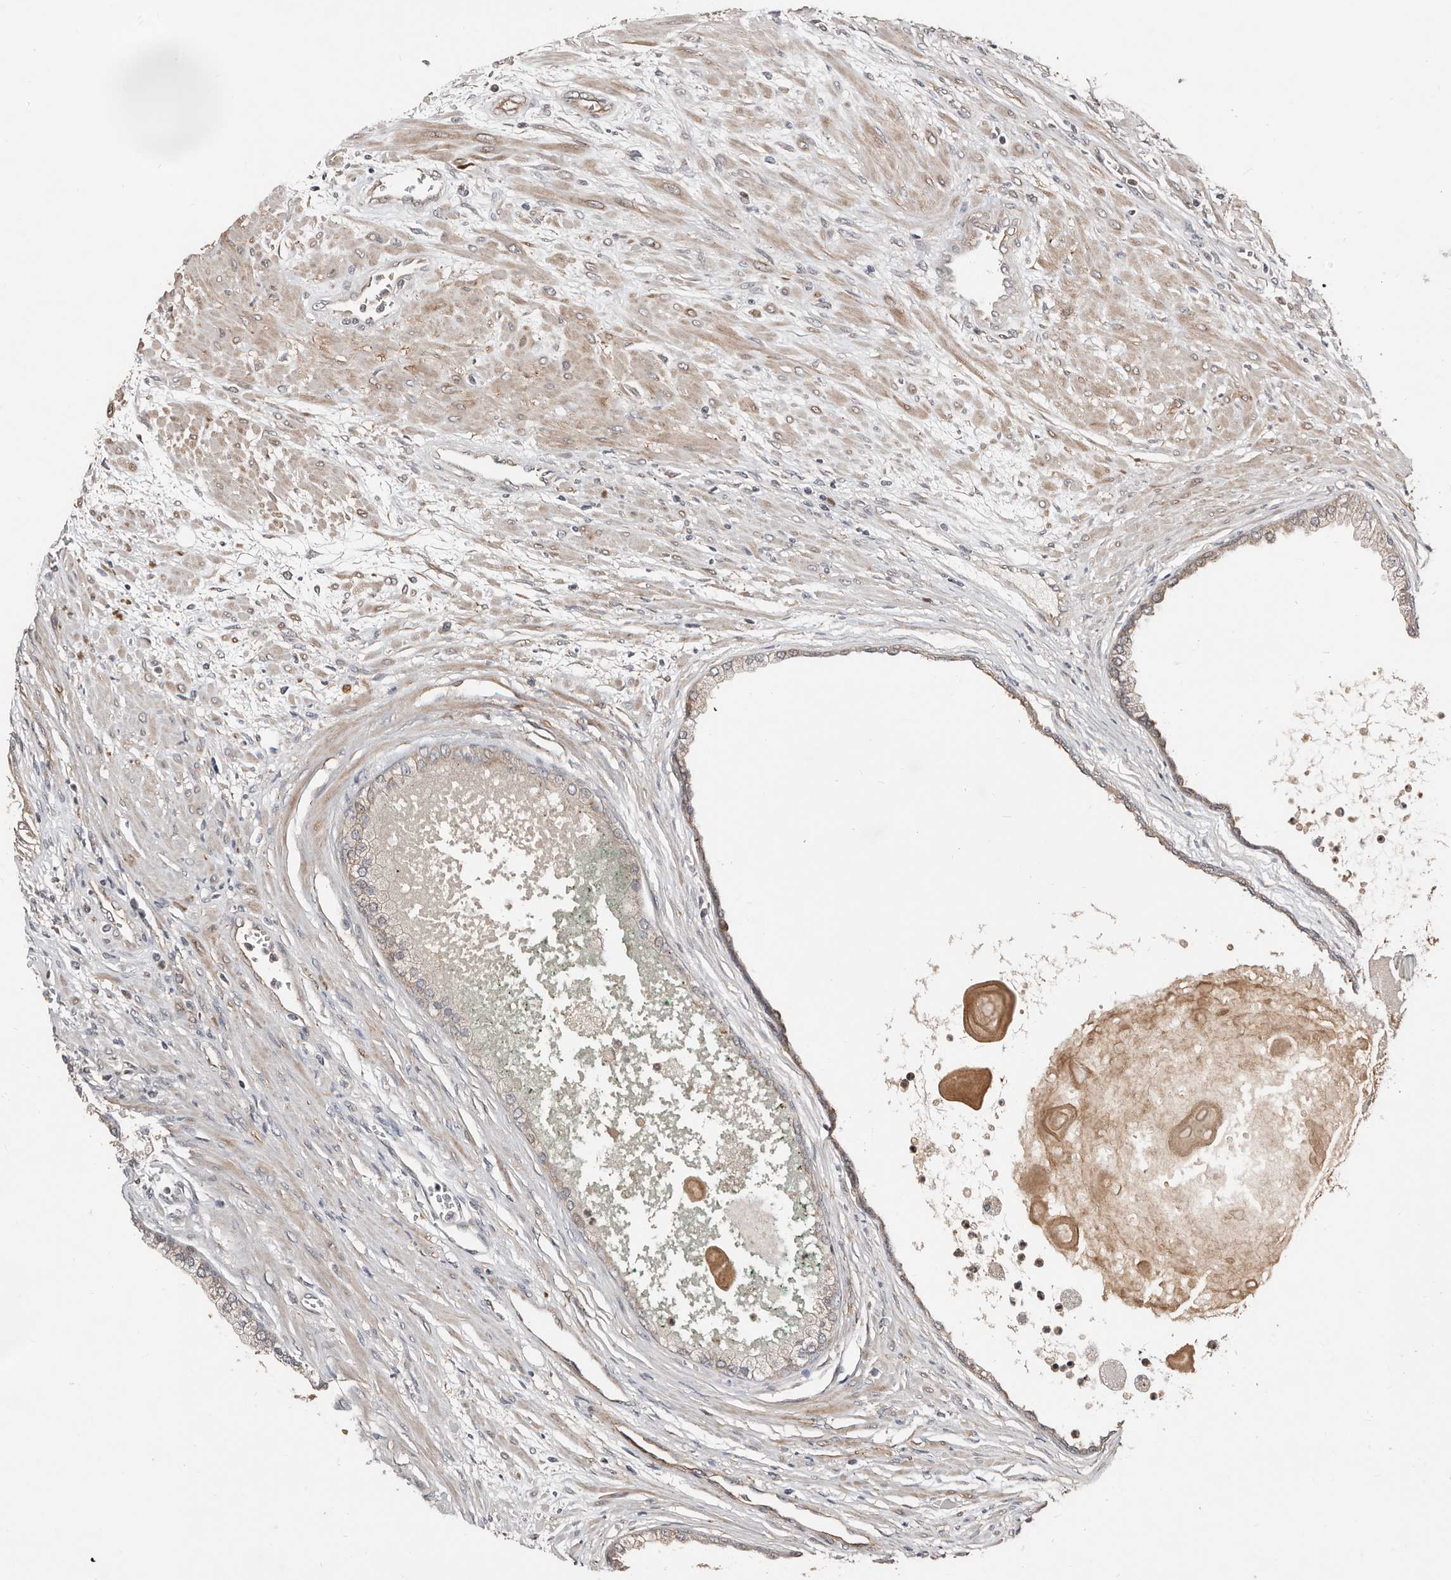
{"staining": {"intensity": "moderate", "quantity": "<25%", "location": "cytoplasmic/membranous"}, "tissue": "prostate cancer", "cell_type": "Tumor cells", "image_type": "cancer", "snomed": [{"axis": "morphology", "description": "Normal tissue, NOS"}, {"axis": "morphology", "description": "Adenocarcinoma, Low grade"}, {"axis": "topography", "description": "Prostate"}, {"axis": "topography", "description": "Peripheral nerve tissue"}], "caption": "Prostate cancer (adenocarcinoma (low-grade)) stained for a protein reveals moderate cytoplasmic/membranous positivity in tumor cells. Using DAB (3,3'-diaminobenzidine) (brown) and hematoxylin (blue) stains, captured at high magnification using brightfield microscopy.", "gene": "SMYD4", "patient": {"sex": "male", "age": 71}}